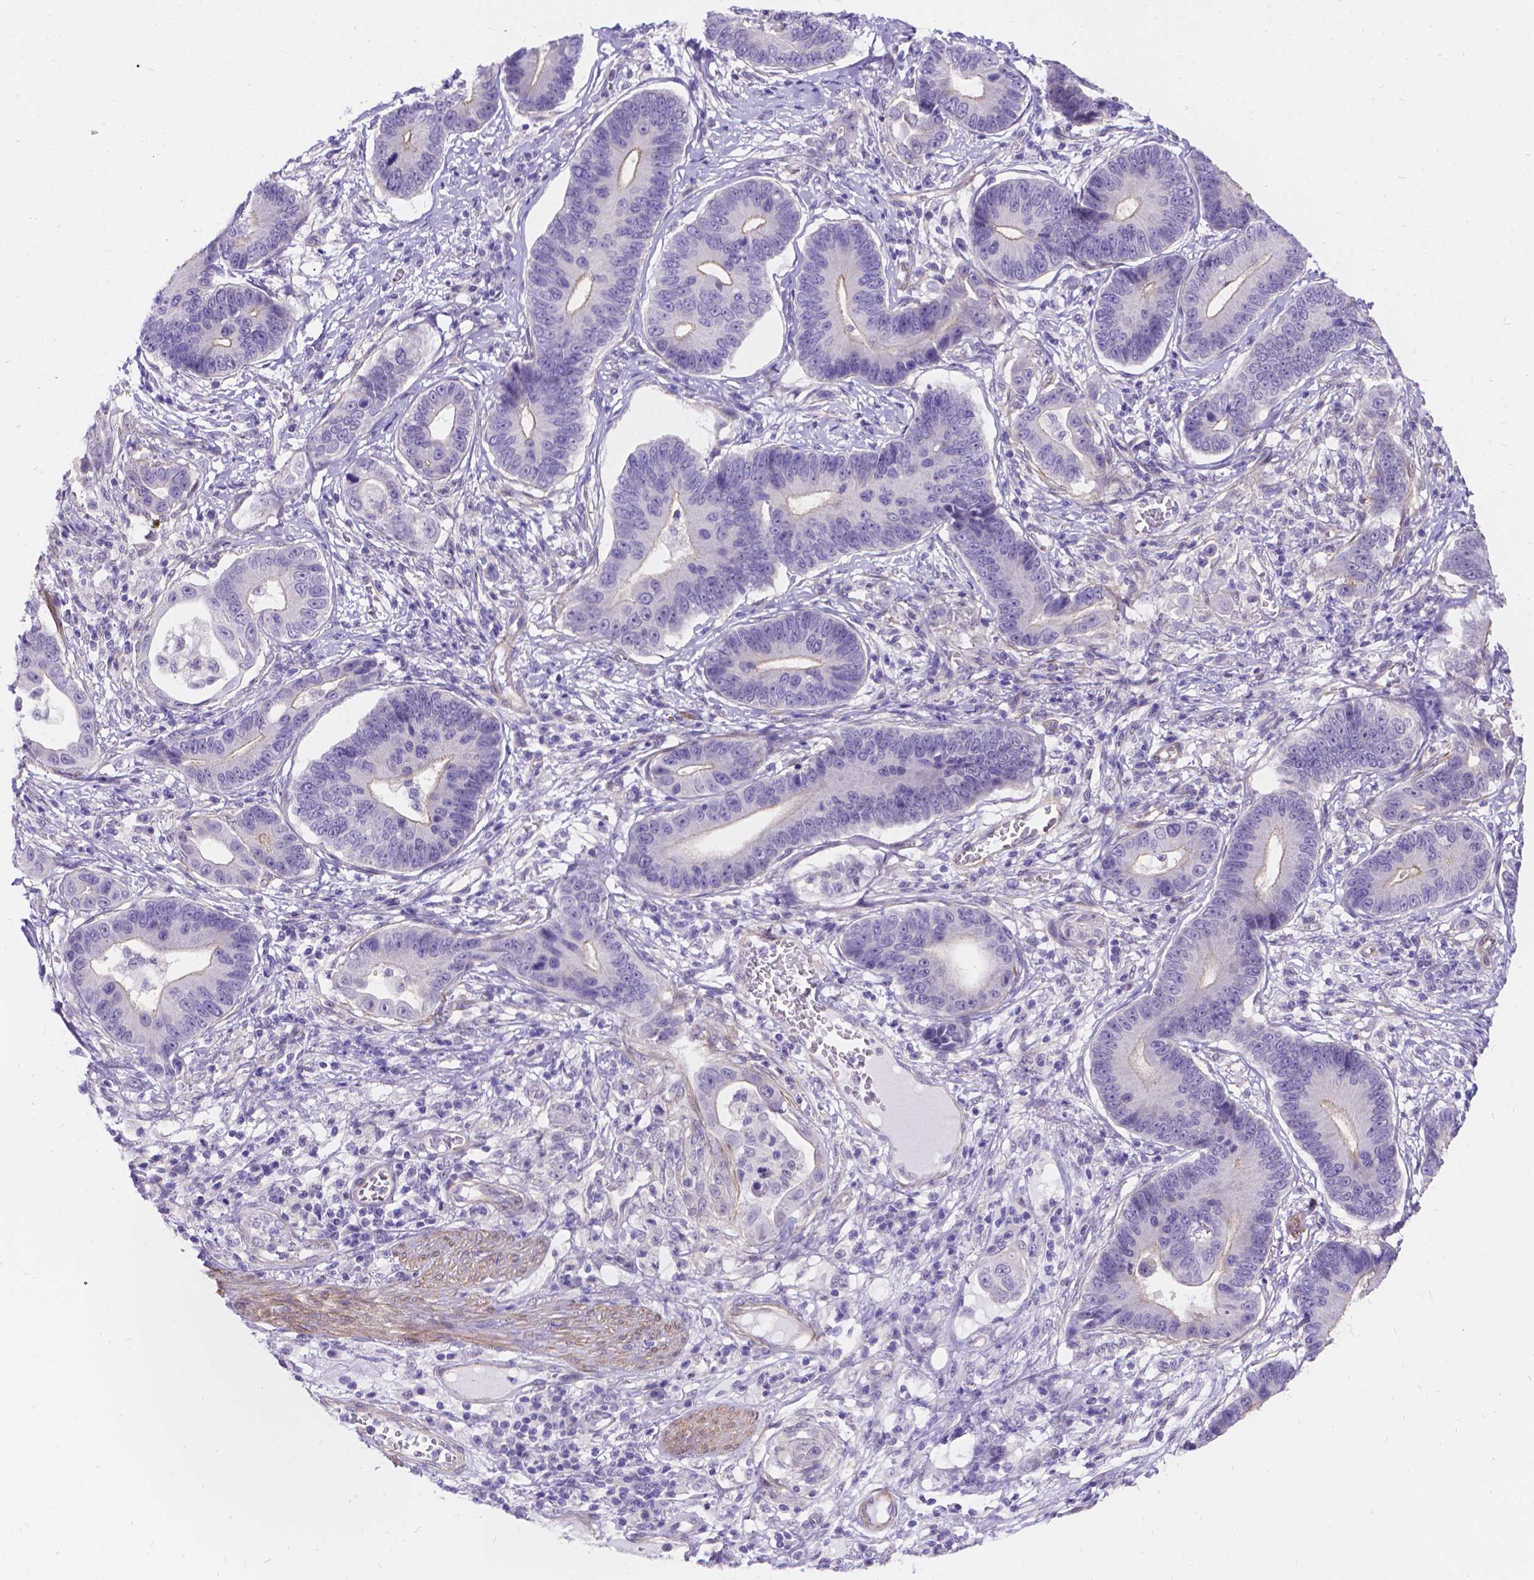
{"staining": {"intensity": "negative", "quantity": "none", "location": "none"}, "tissue": "stomach cancer", "cell_type": "Tumor cells", "image_type": "cancer", "snomed": [{"axis": "morphology", "description": "Adenocarcinoma, NOS"}, {"axis": "topography", "description": "Stomach"}], "caption": "Tumor cells show no significant protein expression in stomach adenocarcinoma.", "gene": "PALS1", "patient": {"sex": "male", "age": 84}}